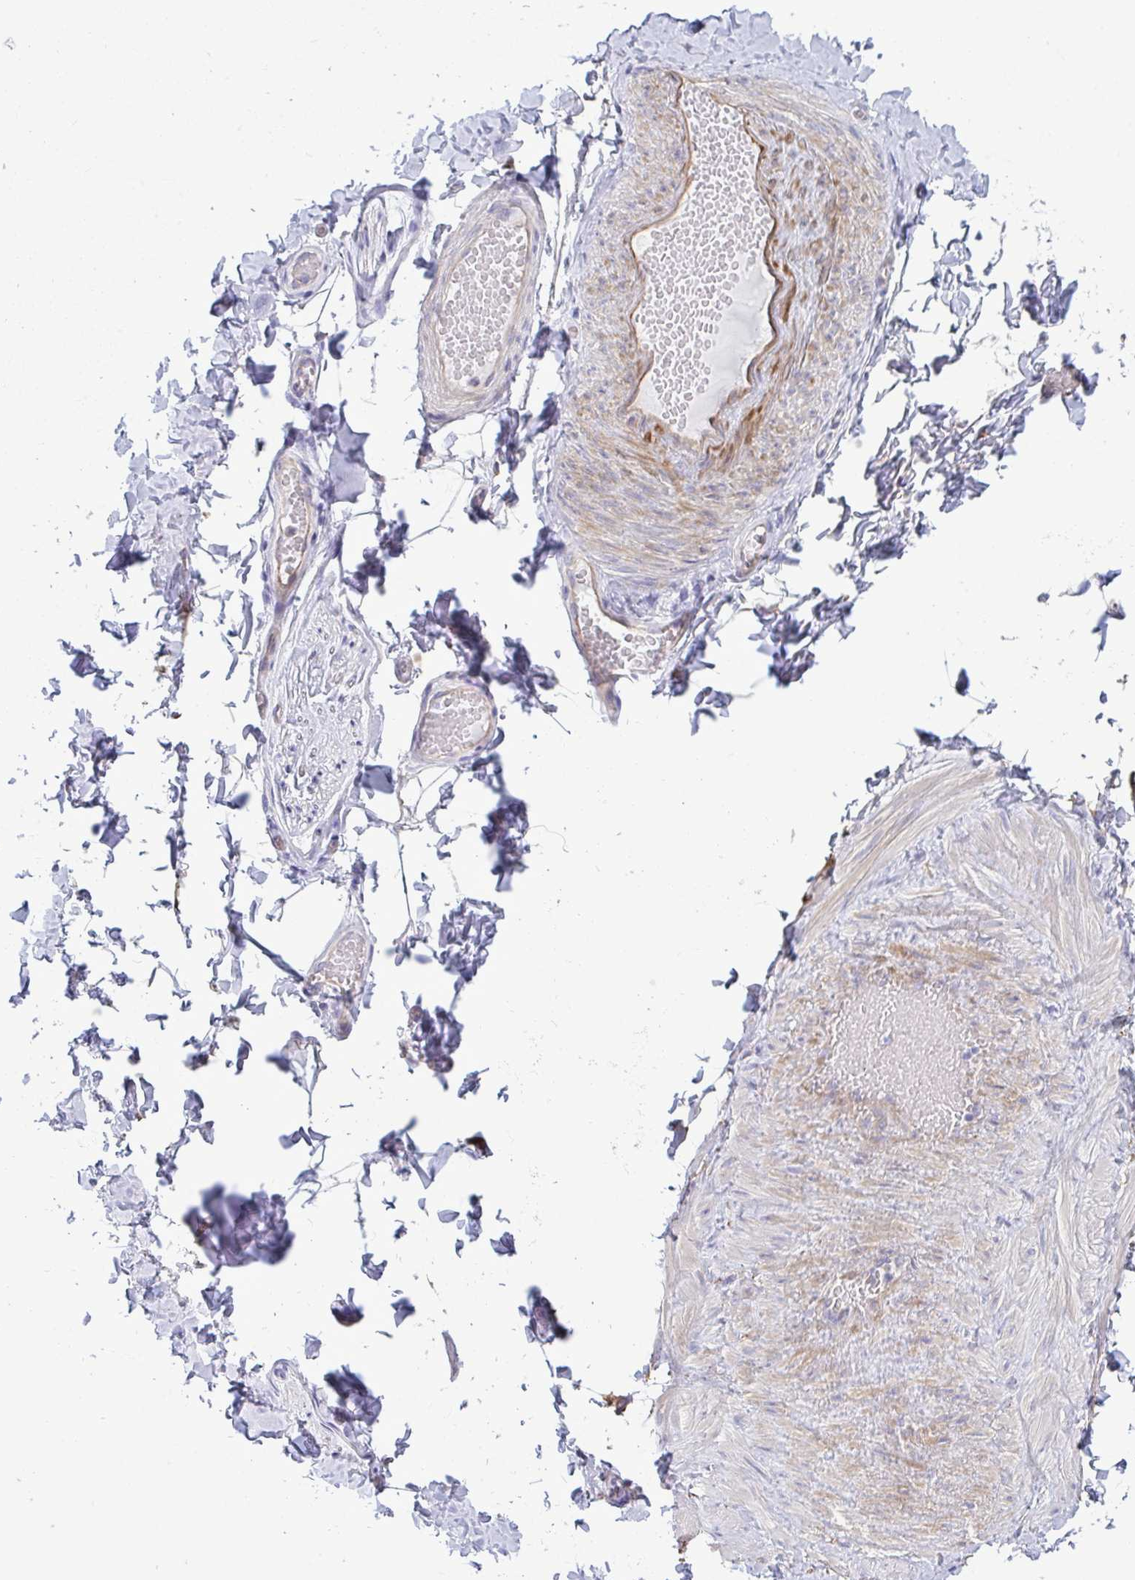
{"staining": {"intensity": "negative", "quantity": "none", "location": "none"}, "tissue": "adipose tissue", "cell_type": "Adipocytes", "image_type": "normal", "snomed": [{"axis": "morphology", "description": "Normal tissue, NOS"}, {"axis": "topography", "description": "Soft tissue"}, {"axis": "topography", "description": "Adipose tissue"}, {"axis": "topography", "description": "Vascular tissue"}, {"axis": "topography", "description": "Peripheral nerve tissue"}], "caption": "Histopathology image shows no protein expression in adipocytes of benign adipose tissue.", "gene": "MYH10", "patient": {"sex": "male", "age": 29}}